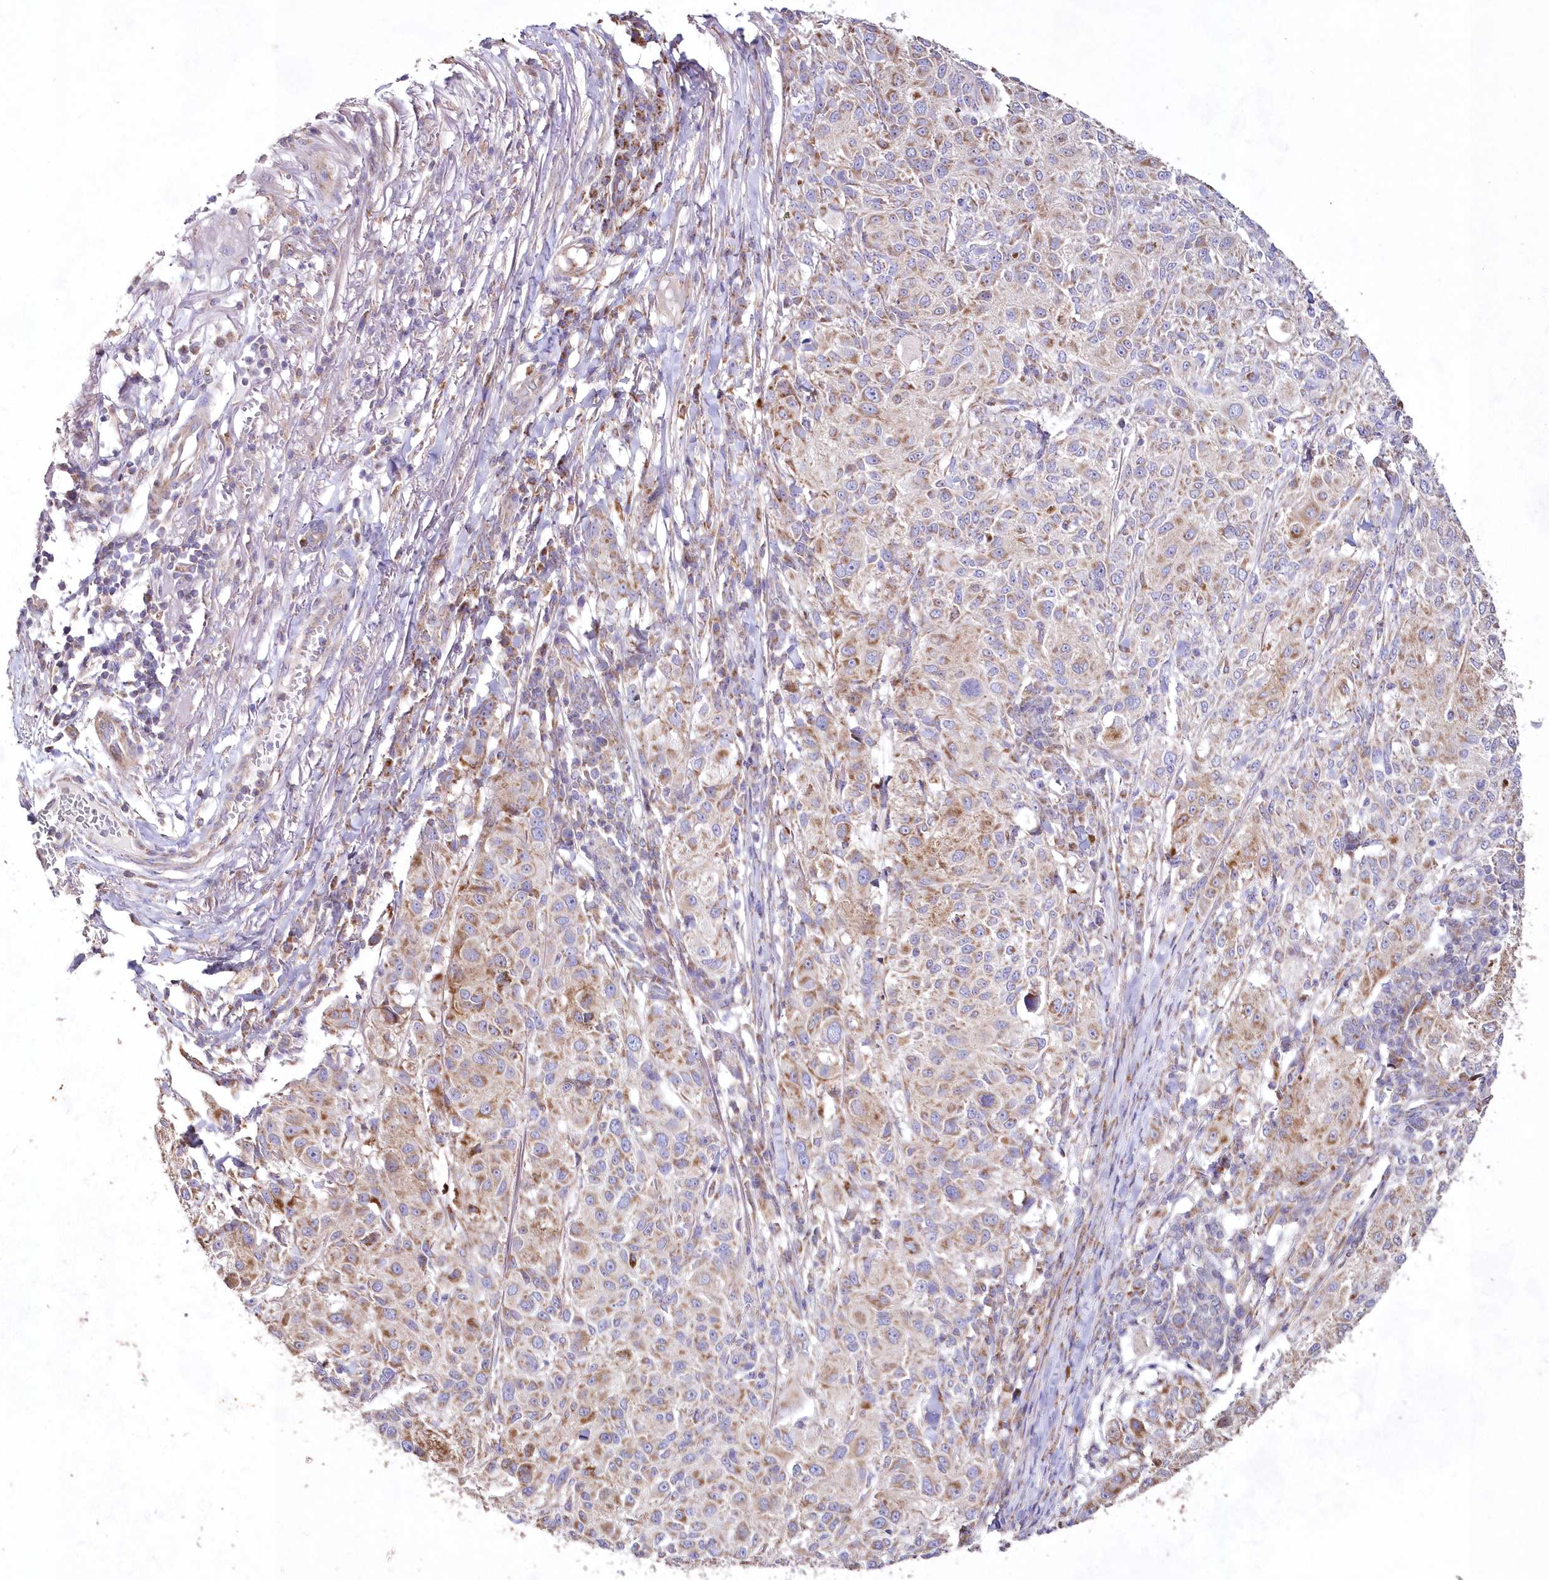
{"staining": {"intensity": "moderate", "quantity": "<25%", "location": "cytoplasmic/membranous"}, "tissue": "melanoma", "cell_type": "Tumor cells", "image_type": "cancer", "snomed": [{"axis": "morphology", "description": "Necrosis, NOS"}, {"axis": "morphology", "description": "Malignant melanoma, NOS"}, {"axis": "topography", "description": "Skin"}], "caption": "The histopathology image demonstrates a brown stain indicating the presence of a protein in the cytoplasmic/membranous of tumor cells in malignant melanoma. (DAB (3,3'-diaminobenzidine) IHC with brightfield microscopy, high magnification).", "gene": "HADHB", "patient": {"sex": "female", "age": 87}}